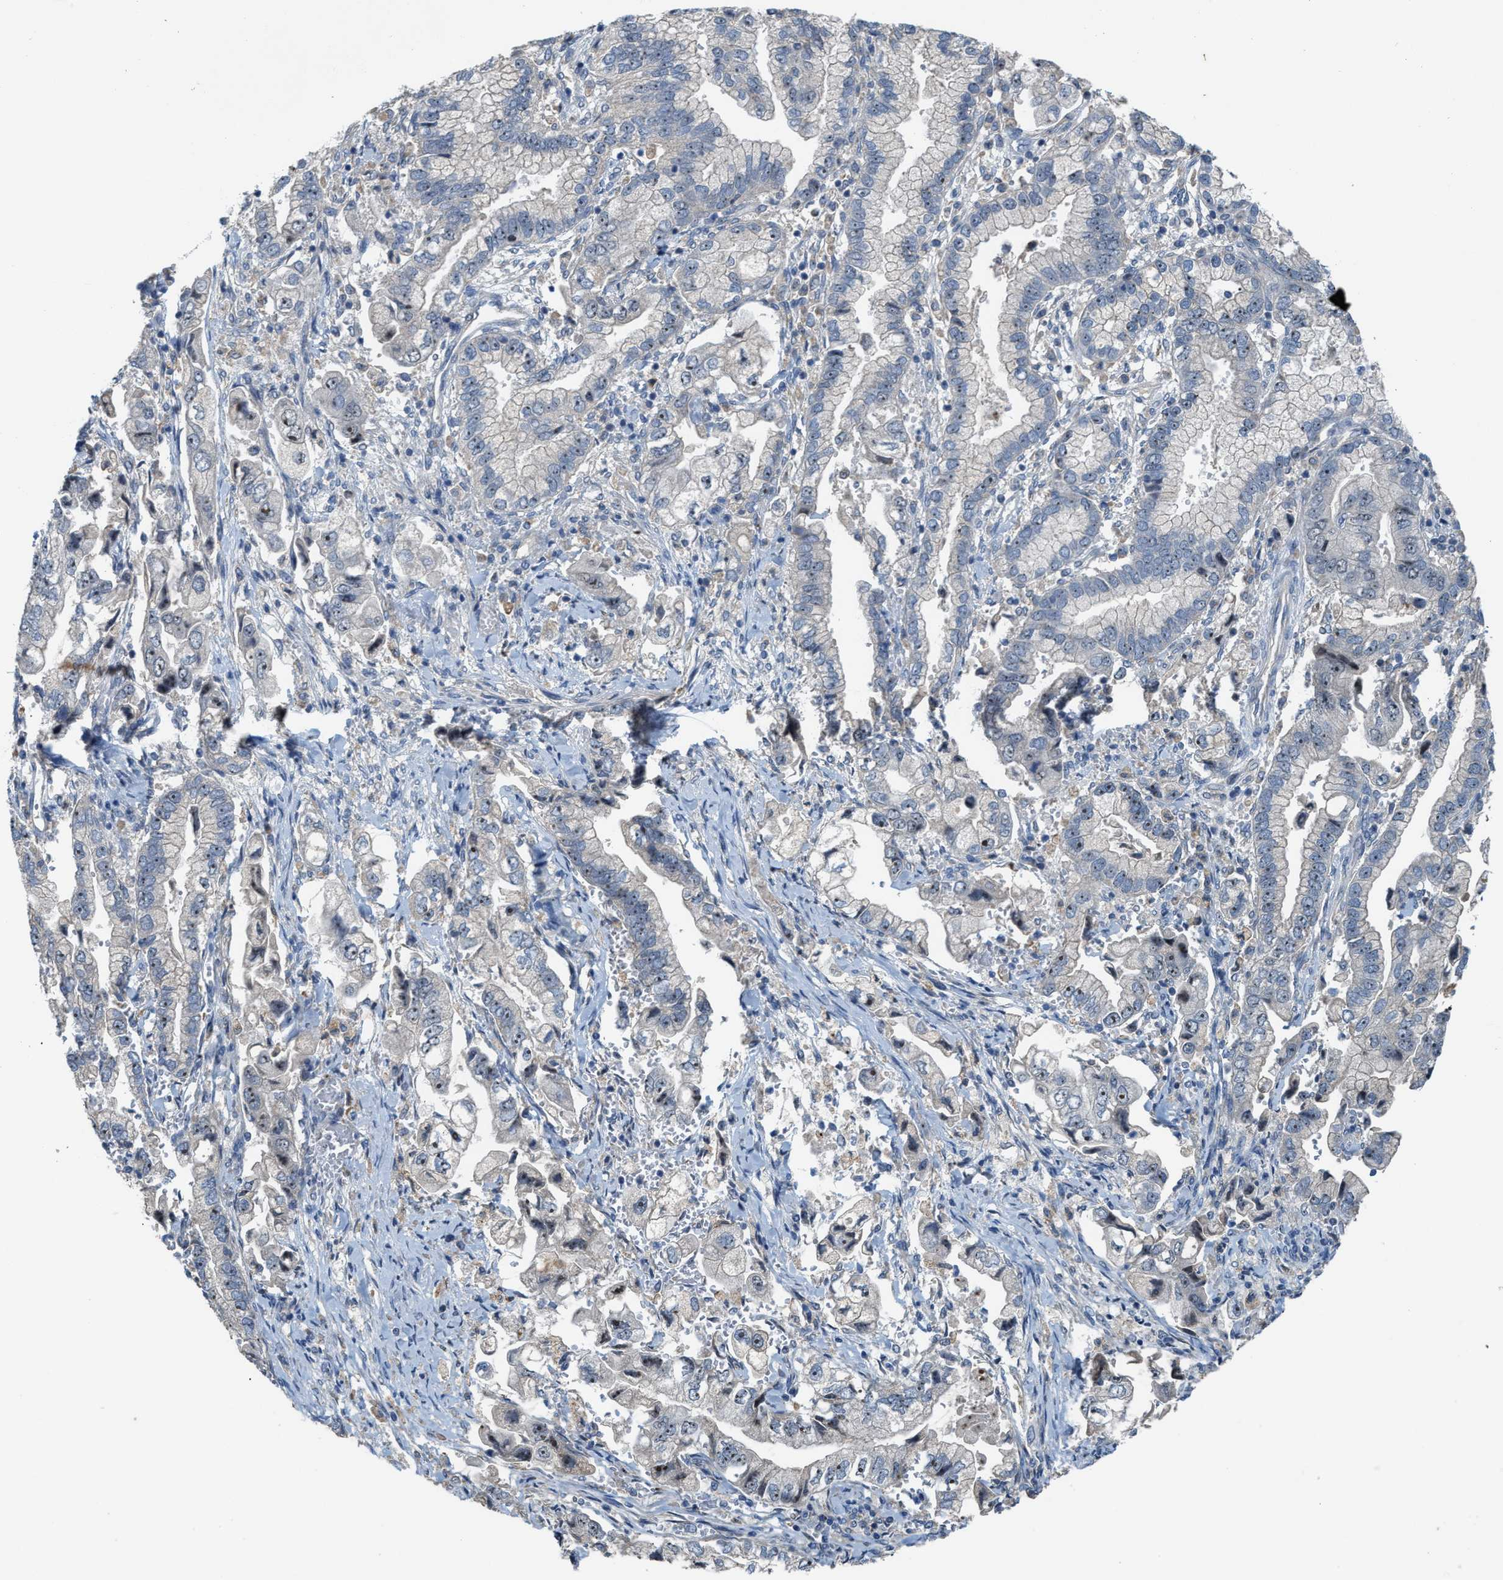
{"staining": {"intensity": "weak", "quantity": "<25%", "location": "nuclear"}, "tissue": "stomach cancer", "cell_type": "Tumor cells", "image_type": "cancer", "snomed": [{"axis": "morphology", "description": "Normal tissue, NOS"}, {"axis": "morphology", "description": "Adenocarcinoma, NOS"}, {"axis": "topography", "description": "Stomach"}], "caption": "This histopathology image is of adenocarcinoma (stomach) stained with IHC to label a protein in brown with the nuclei are counter-stained blue. There is no staining in tumor cells.", "gene": "ZNF783", "patient": {"sex": "male", "age": 62}}